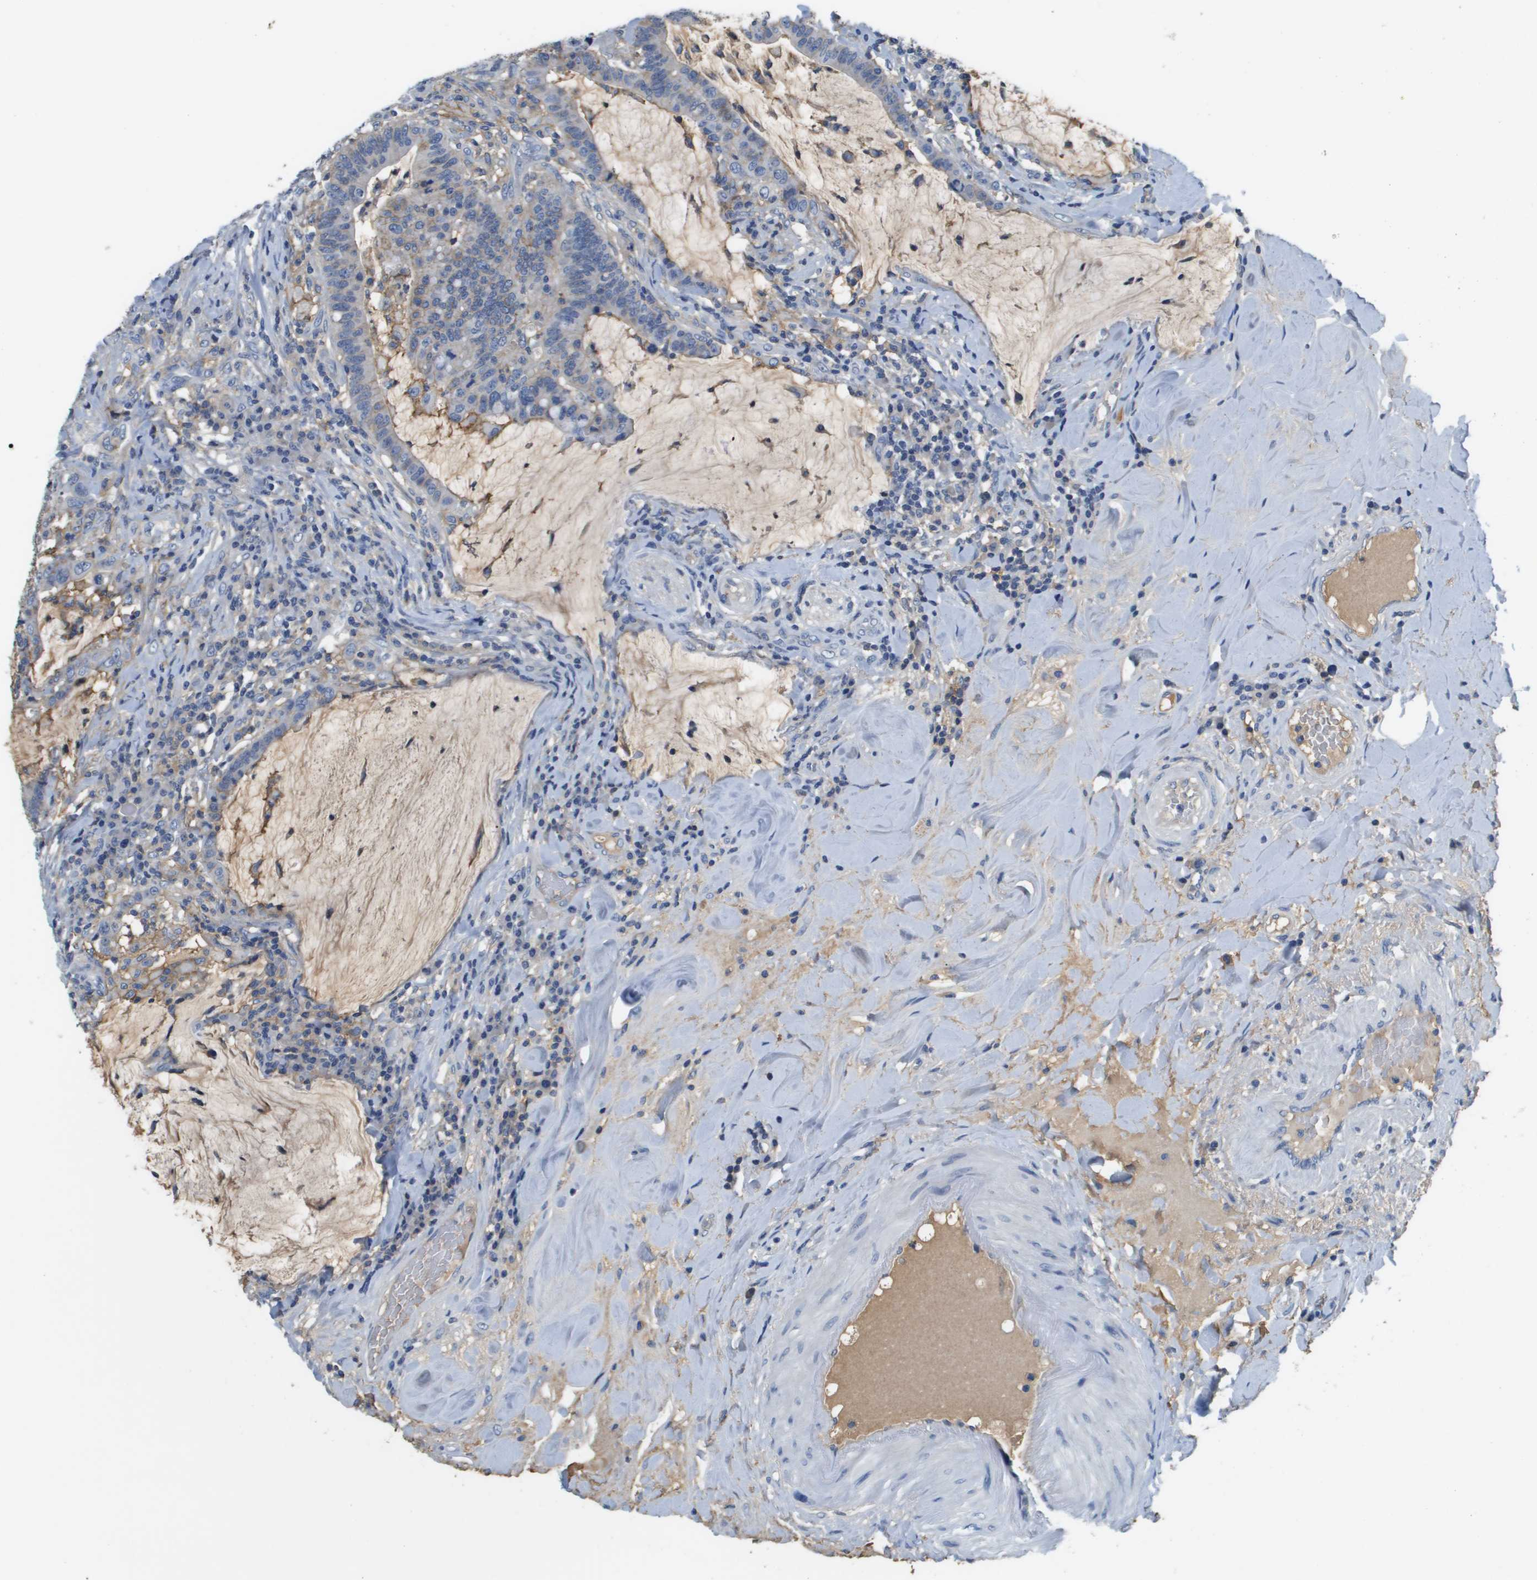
{"staining": {"intensity": "weak", "quantity": "25%-75%", "location": "cytoplasmic/membranous"}, "tissue": "colorectal cancer", "cell_type": "Tumor cells", "image_type": "cancer", "snomed": [{"axis": "morphology", "description": "Normal tissue, NOS"}, {"axis": "morphology", "description": "Adenocarcinoma, NOS"}, {"axis": "topography", "description": "Colon"}], "caption": "IHC of human colorectal cancer reveals low levels of weak cytoplasmic/membranous staining in approximately 25%-75% of tumor cells. The staining was performed using DAB to visualize the protein expression in brown, while the nuclei were stained in blue with hematoxylin (Magnification: 20x).", "gene": "SLC16A3", "patient": {"sex": "female", "age": 66}}